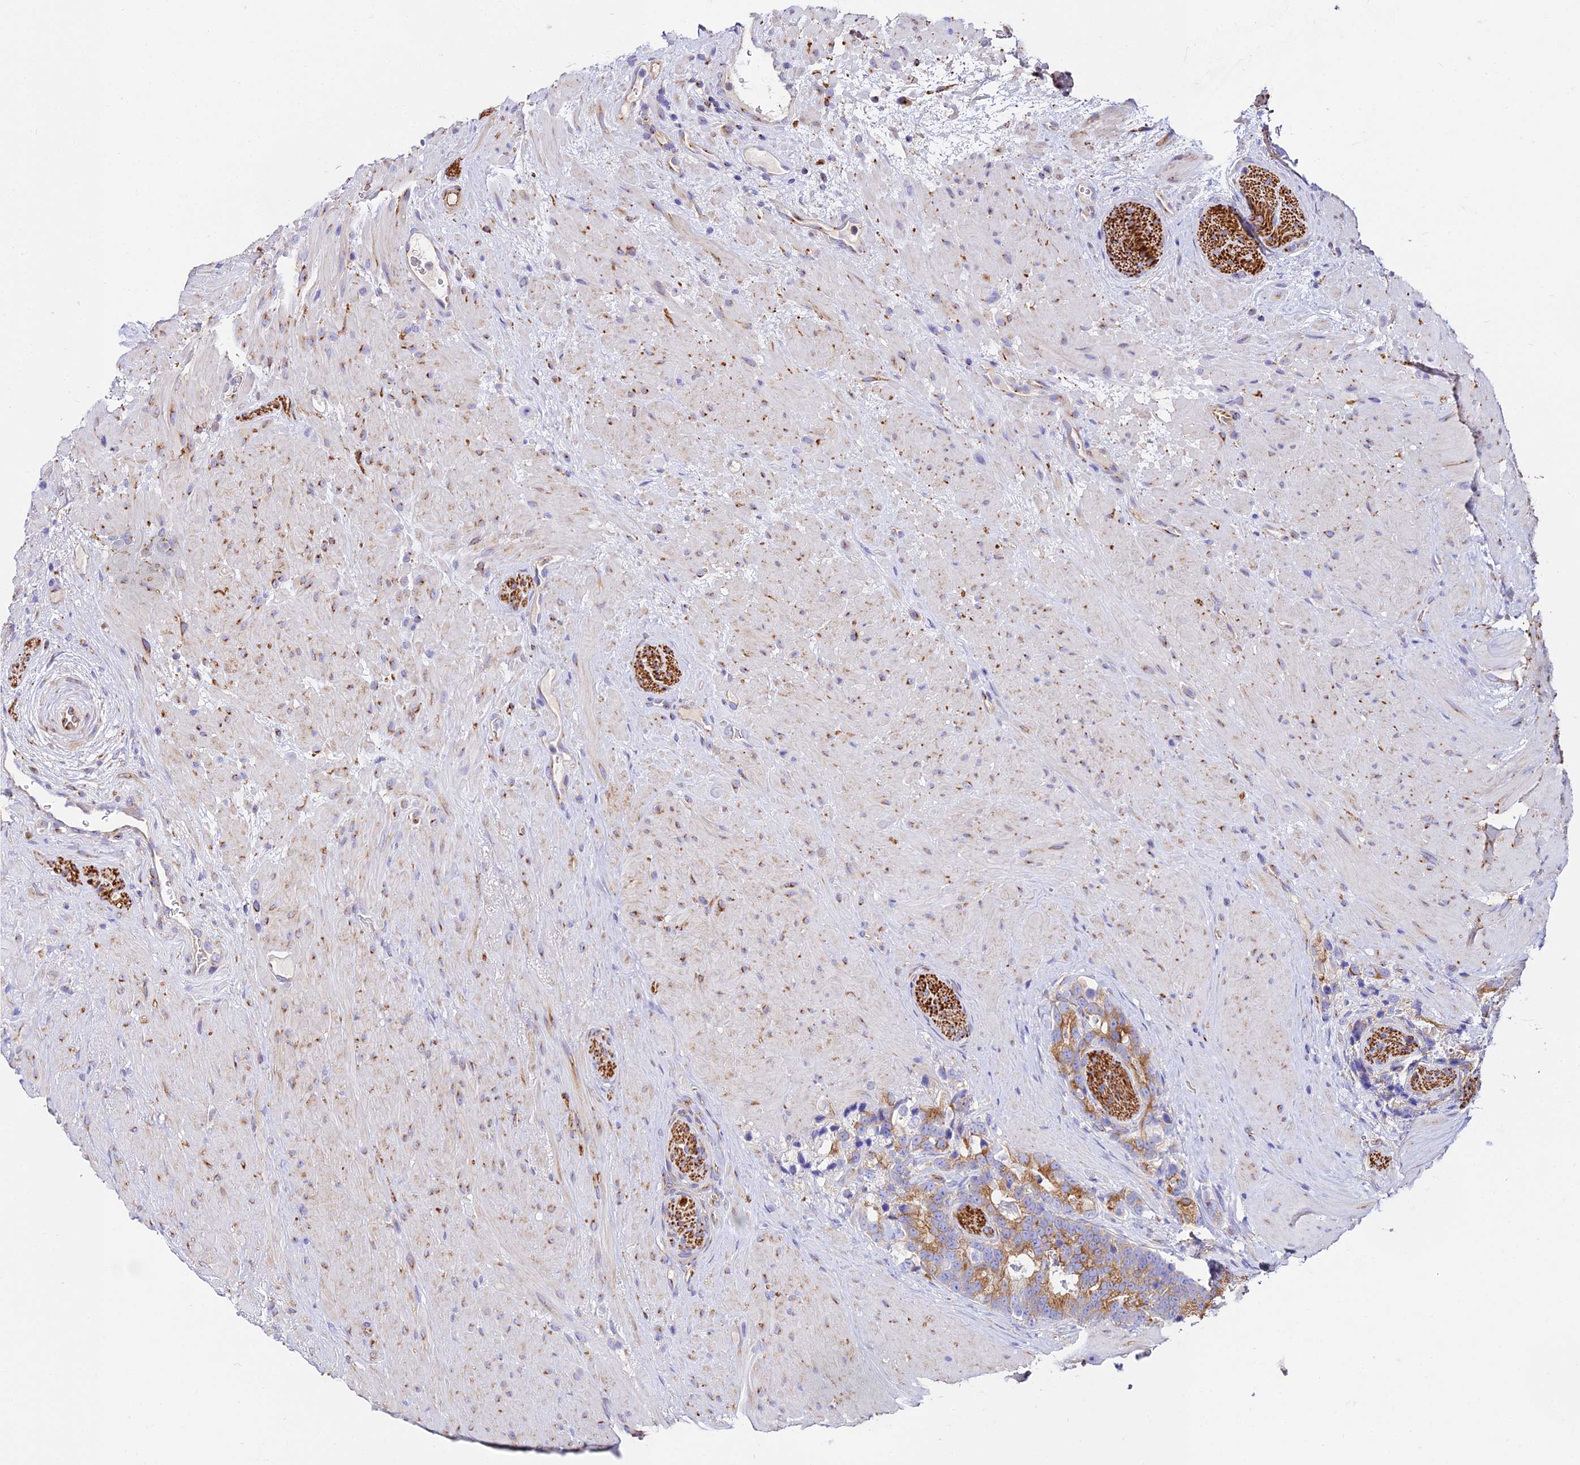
{"staining": {"intensity": "strong", "quantity": ">75%", "location": "cytoplasmic/membranous"}, "tissue": "prostate cancer", "cell_type": "Tumor cells", "image_type": "cancer", "snomed": [{"axis": "morphology", "description": "Adenocarcinoma, High grade"}, {"axis": "topography", "description": "Prostate"}], "caption": "A high amount of strong cytoplasmic/membranous expression is appreciated in about >75% of tumor cells in high-grade adenocarcinoma (prostate) tissue. Using DAB (3,3'-diaminobenzidine) (brown) and hematoxylin (blue) stains, captured at high magnification using brightfield microscopy.", "gene": "TUBA3D", "patient": {"sex": "male", "age": 74}}